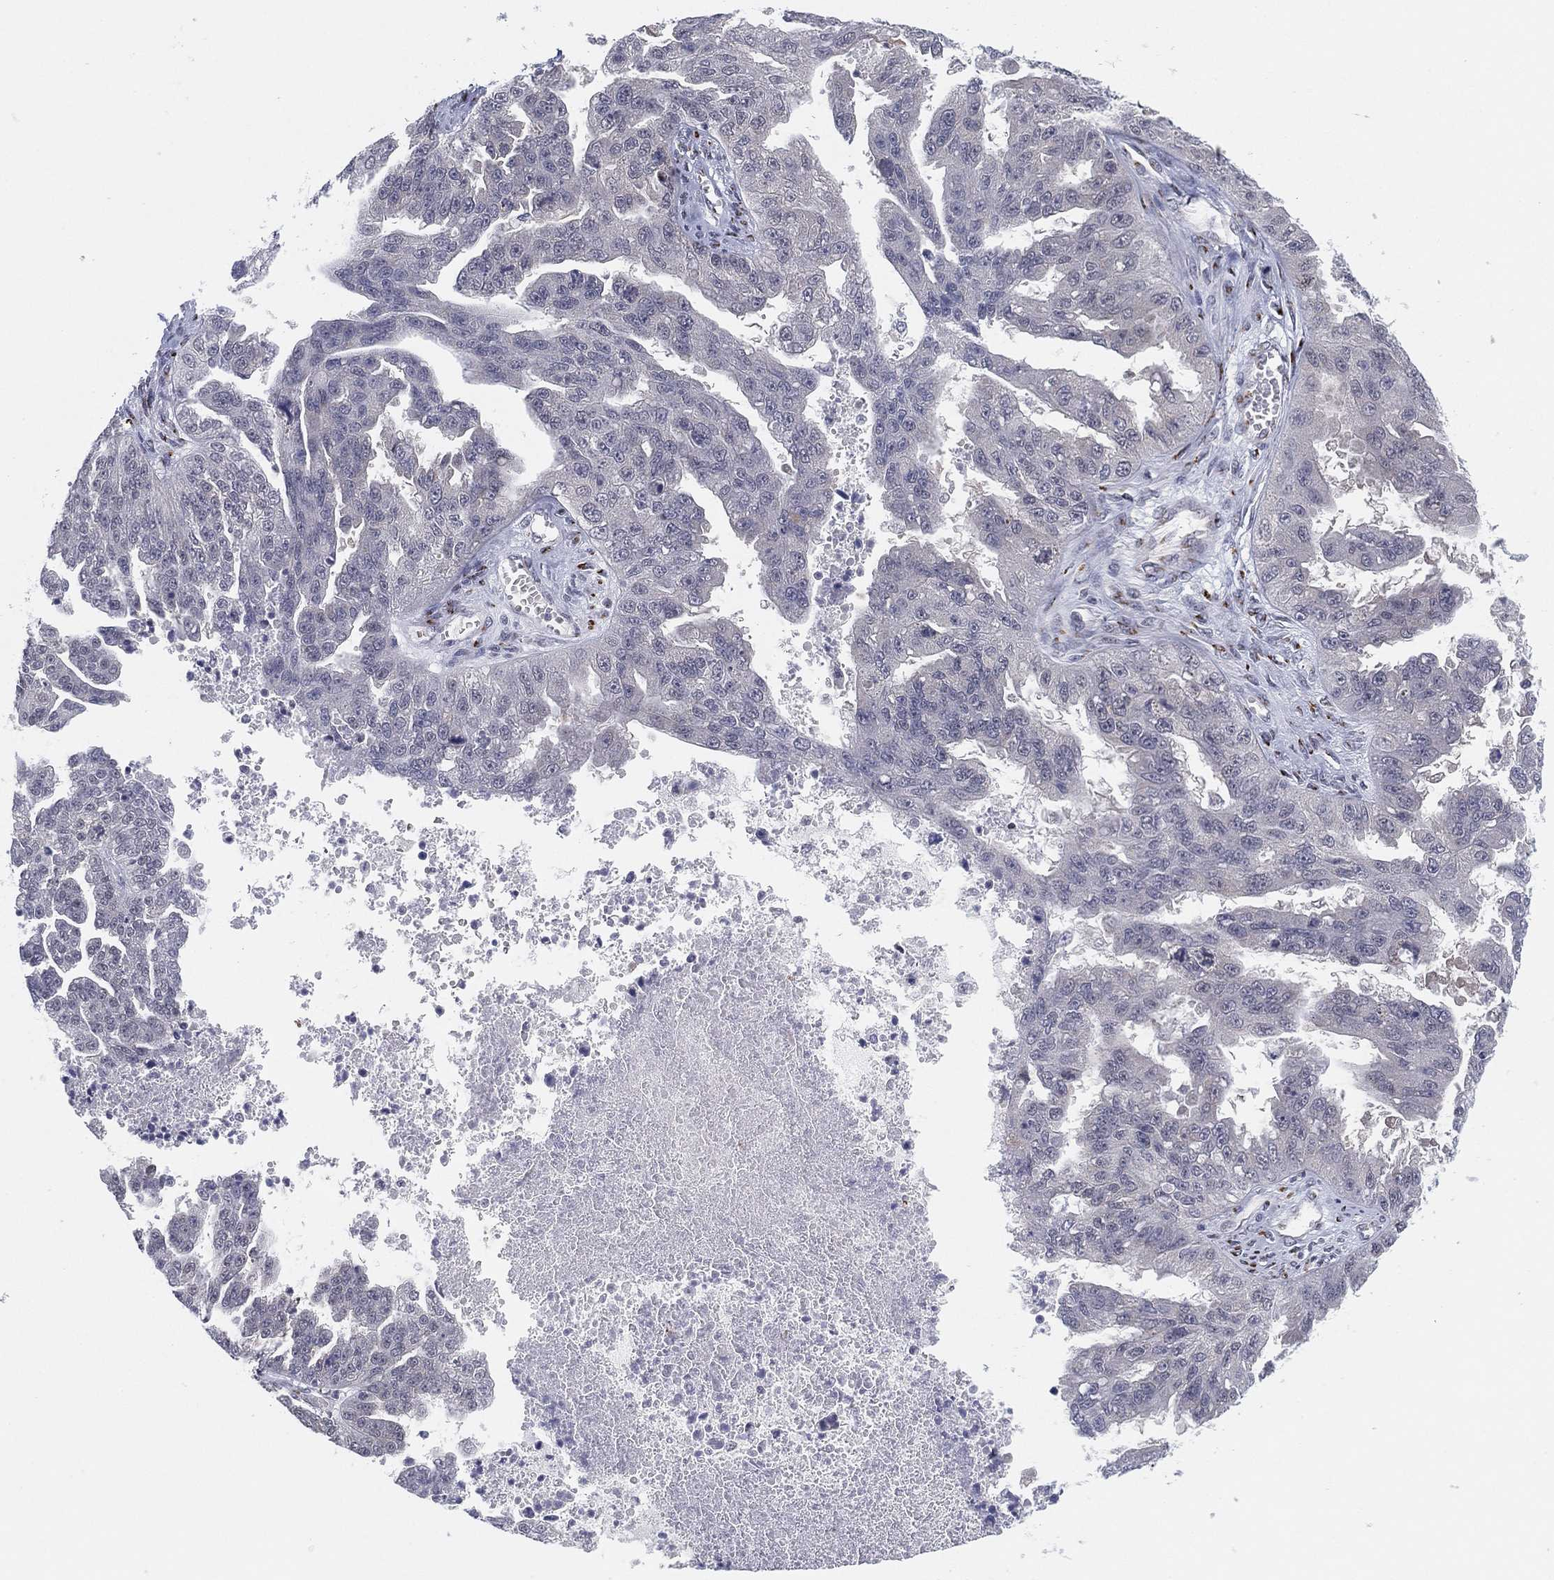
{"staining": {"intensity": "negative", "quantity": "none", "location": "none"}, "tissue": "ovarian cancer", "cell_type": "Tumor cells", "image_type": "cancer", "snomed": [{"axis": "morphology", "description": "Cystadenocarcinoma, serous, NOS"}, {"axis": "topography", "description": "Ovary"}], "caption": "Immunohistochemical staining of human ovarian cancer exhibits no significant positivity in tumor cells.", "gene": "CD177", "patient": {"sex": "female", "age": 58}}